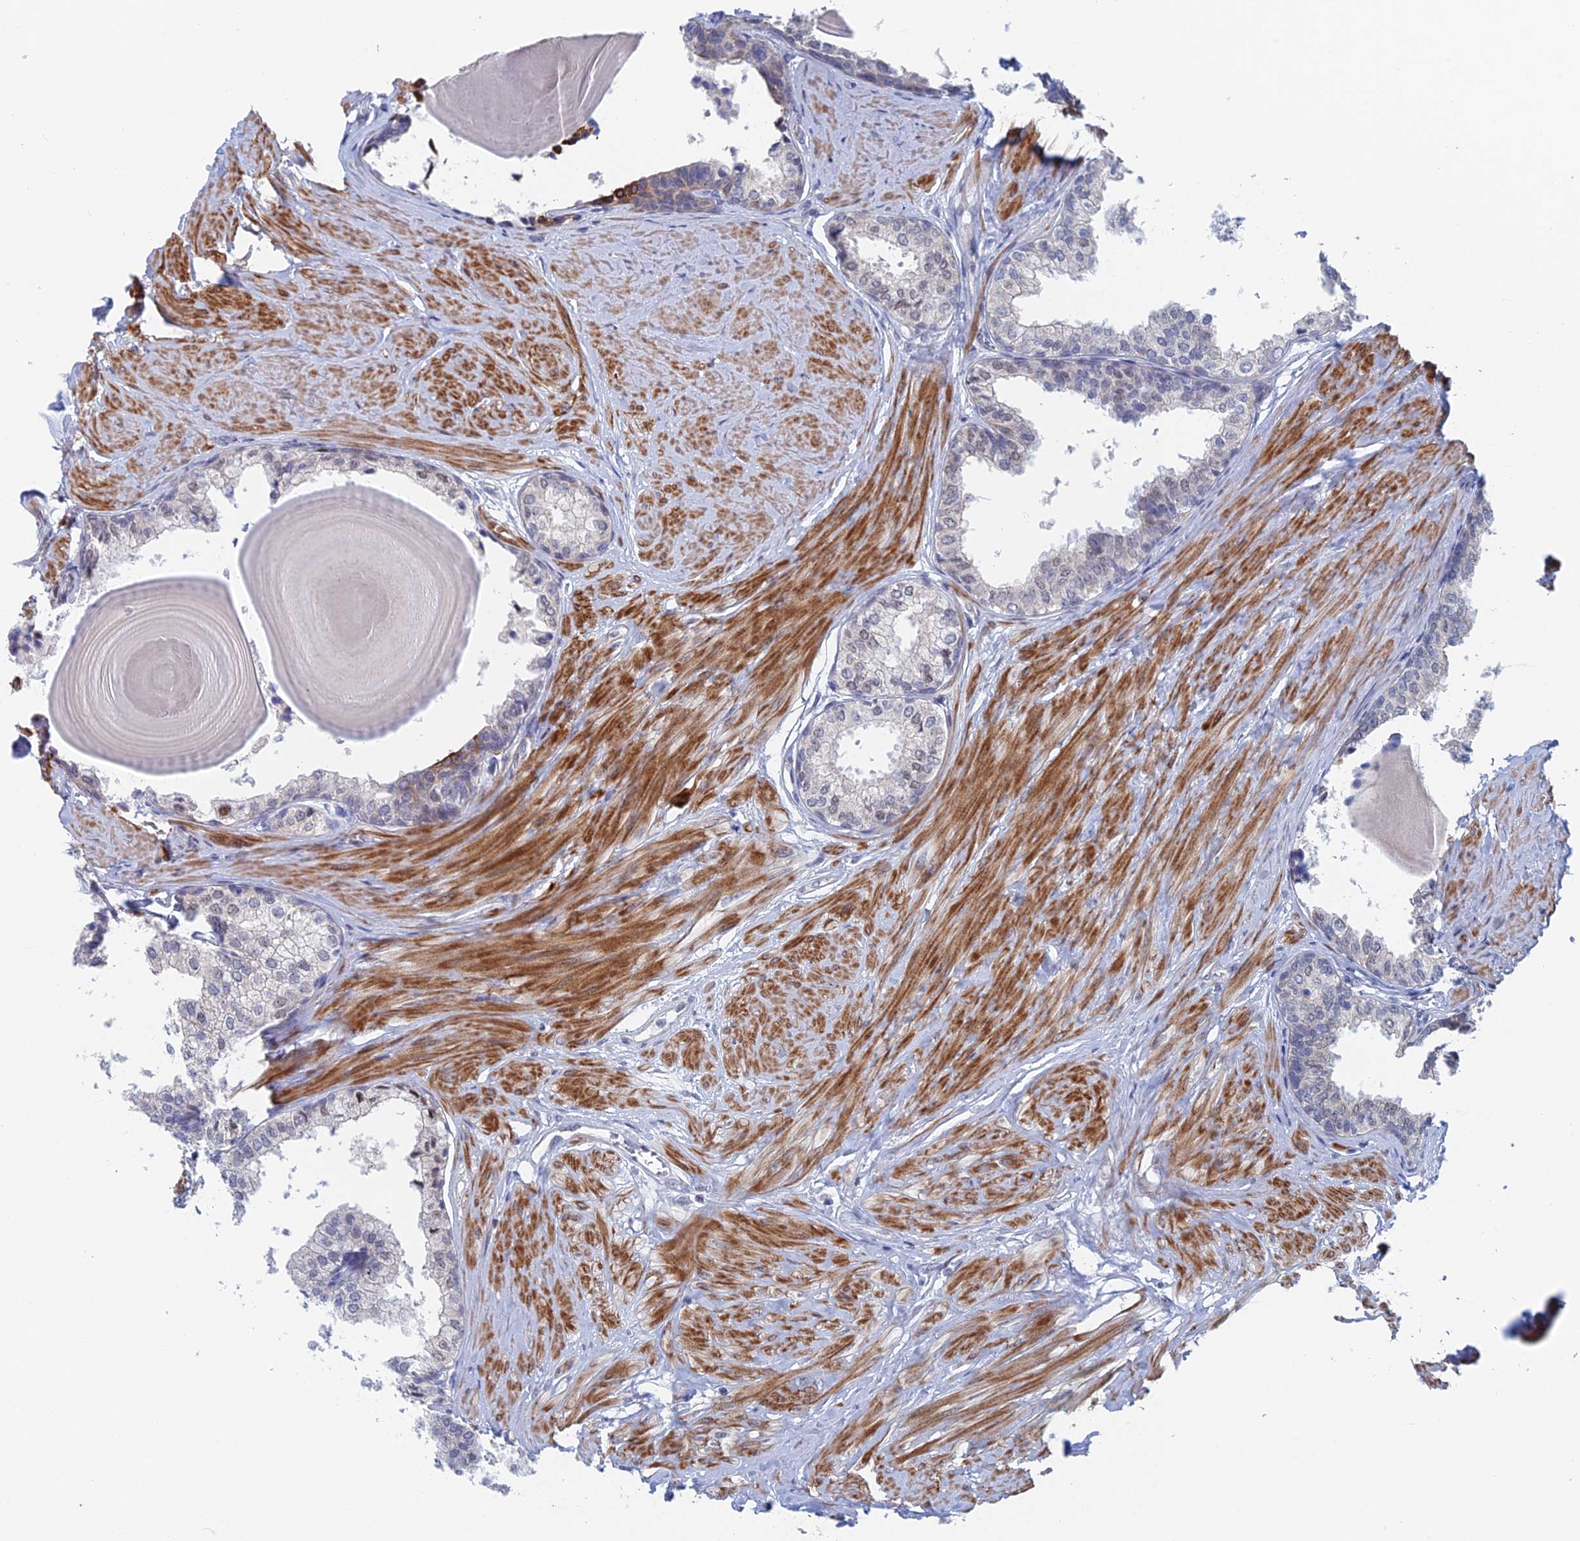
{"staining": {"intensity": "weak", "quantity": "<25%", "location": "cytoplasmic/membranous"}, "tissue": "prostate", "cell_type": "Glandular cells", "image_type": "normal", "snomed": [{"axis": "morphology", "description": "Normal tissue, NOS"}, {"axis": "topography", "description": "Prostate"}], "caption": "This is an immunohistochemistry image of benign human prostate. There is no staining in glandular cells.", "gene": "GMNC", "patient": {"sex": "male", "age": 48}}